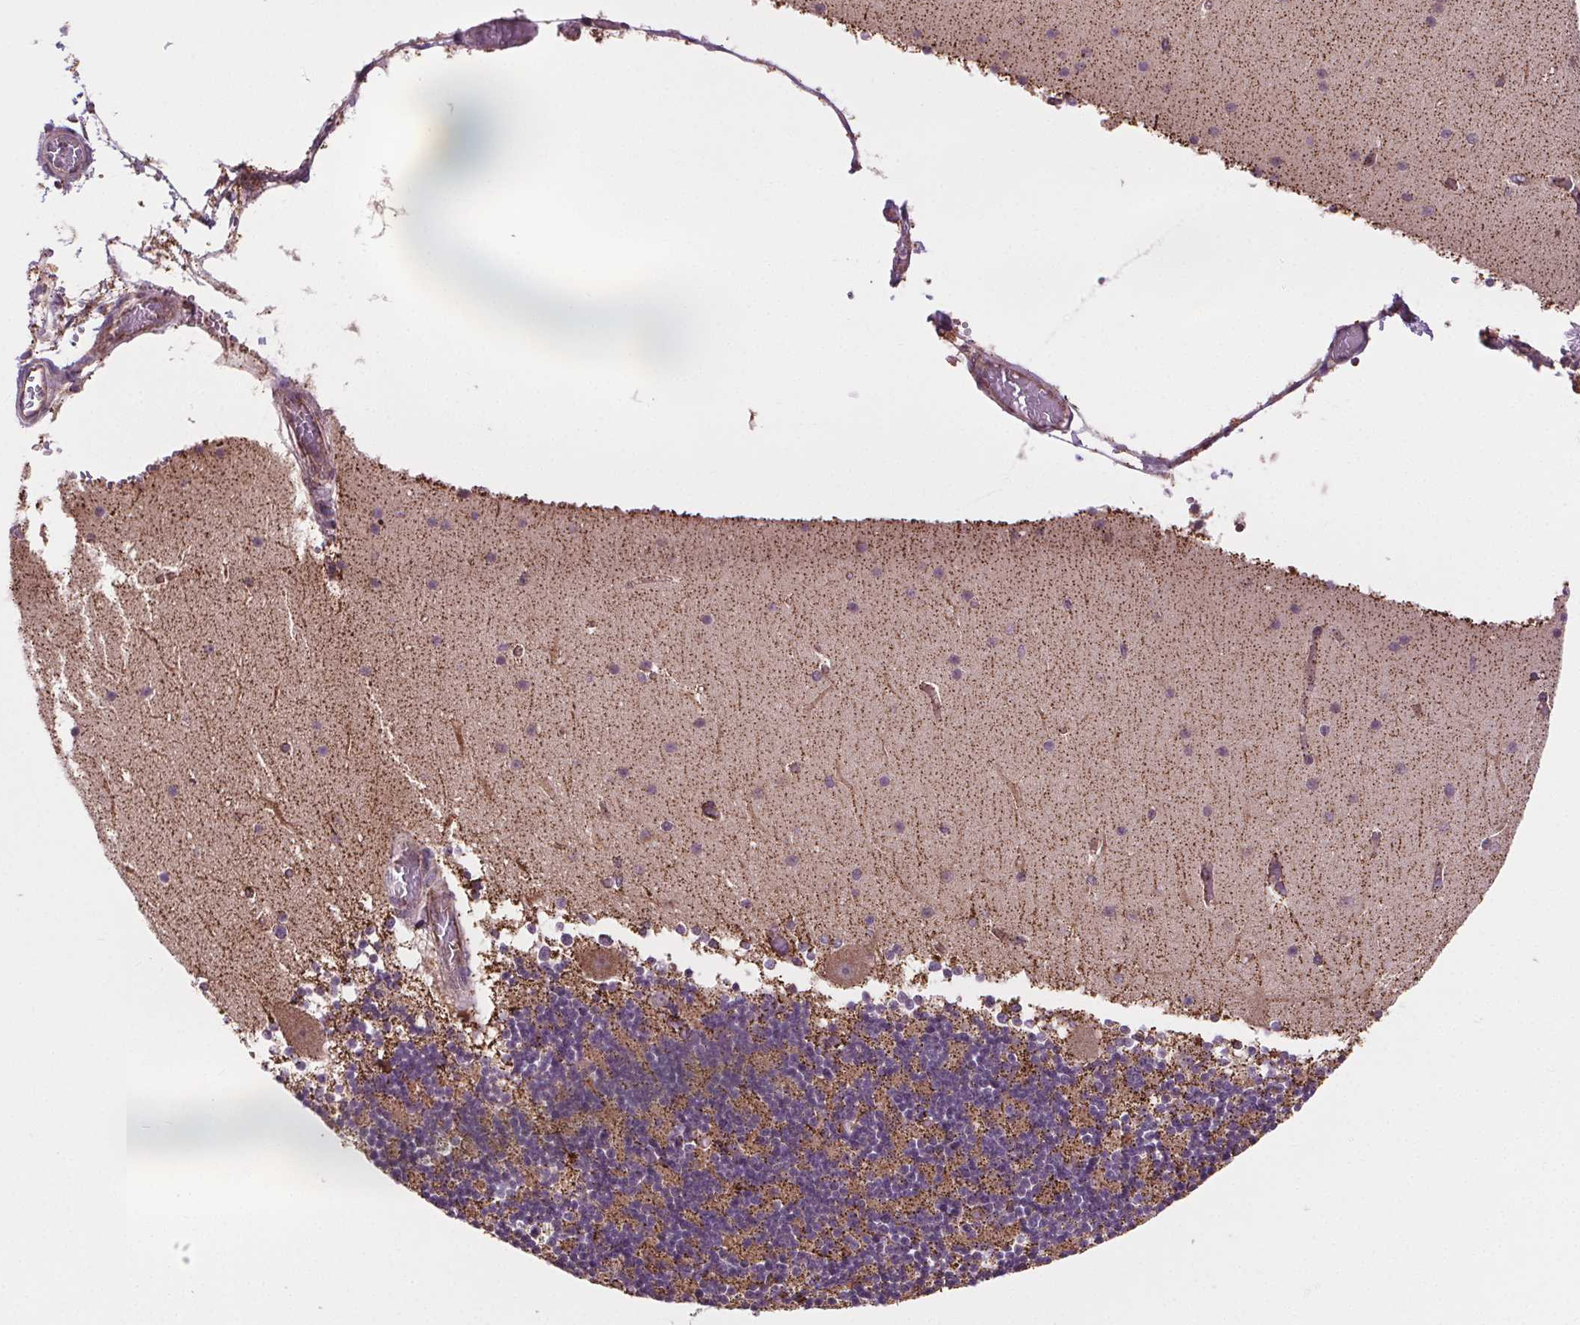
{"staining": {"intensity": "moderate", "quantity": "25%-75%", "location": "cytoplasmic/membranous"}, "tissue": "cerebellum", "cell_type": "Cells in granular layer", "image_type": "normal", "snomed": [{"axis": "morphology", "description": "Normal tissue, NOS"}, {"axis": "topography", "description": "Cerebellum"}], "caption": "The micrograph shows staining of unremarkable cerebellum, revealing moderate cytoplasmic/membranous protein expression (brown color) within cells in granular layer. The staining was performed using DAB (3,3'-diaminobenzidine), with brown indicating positive protein expression. Nuclei are stained blue with hematoxylin.", "gene": "GOLT1B", "patient": {"sex": "female", "age": 28}}